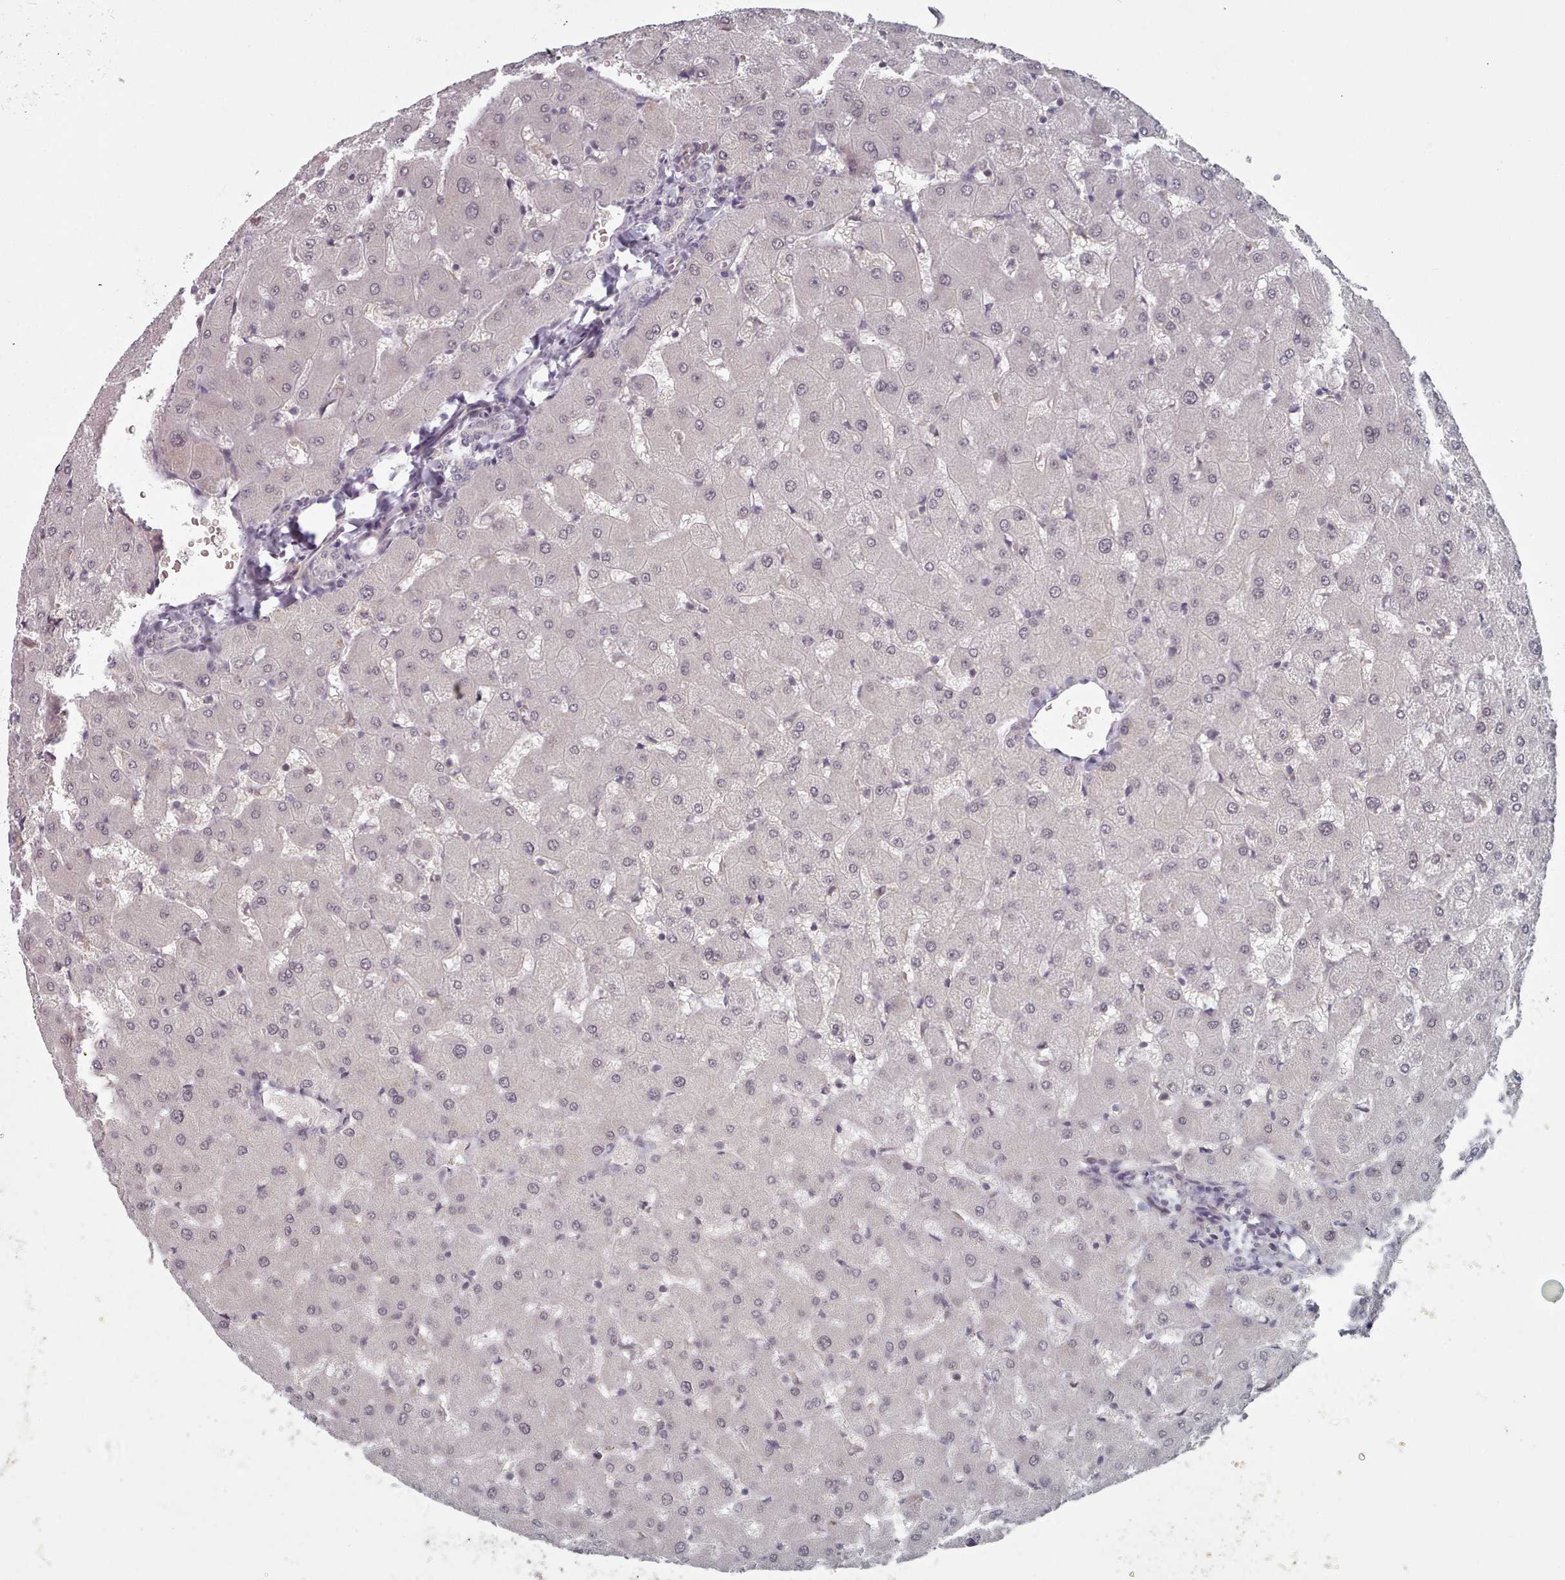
{"staining": {"intensity": "negative", "quantity": "none", "location": "none"}, "tissue": "liver", "cell_type": "Cholangiocytes", "image_type": "normal", "snomed": [{"axis": "morphology", "description": "Normal tissue, NOS"}, {"axis": "topography", "description": "Liver"}], "caption": "Immunohistochemistry histopathology image of normal liver stained for a protein (brown), which reveals no expression in cholangiocytes. (DAB immunohistochemistry (IHC) with hematoxylin counter stain).", "gene": "HYAL3", "patient": {"sex": "female", "age": 63}}